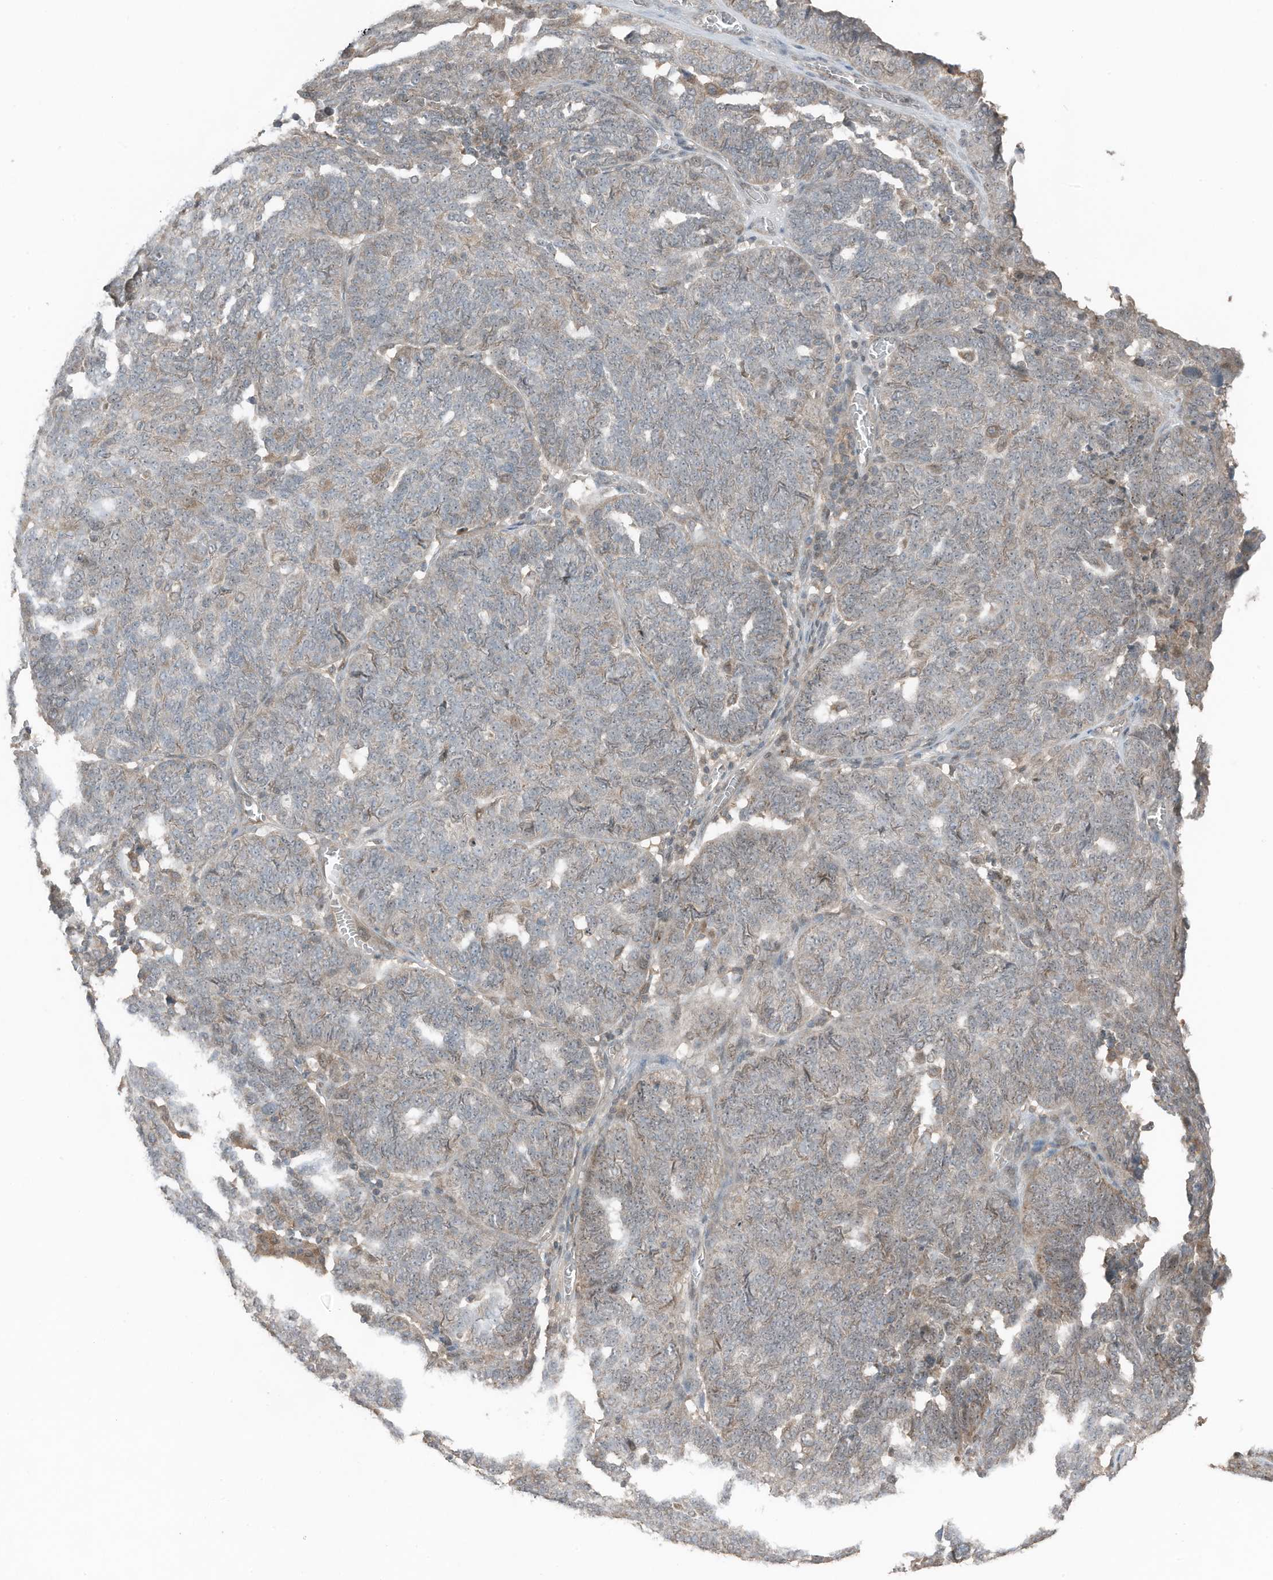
{"staining": {"intensity": "weak", "quantity": "<25%", "location": "cytoplasmic/membranous"}, "tissue": "ovarian cancer", "cell_type": "Tumor cells", "image_type": "cancer", "snomed": [{"axis": "morphology", "description": "Cystadenocarcinoma, serous, NOS"}, {"axis": "topography", "description": "Ovary"}], "caption": "Immunohistochemical staining of serous cystadenocarcinoma (ovarian) reveals no significant staining in tumor cells.", "gene": "TXNDC9", "patient": {"sex": "female", "age": 59}}